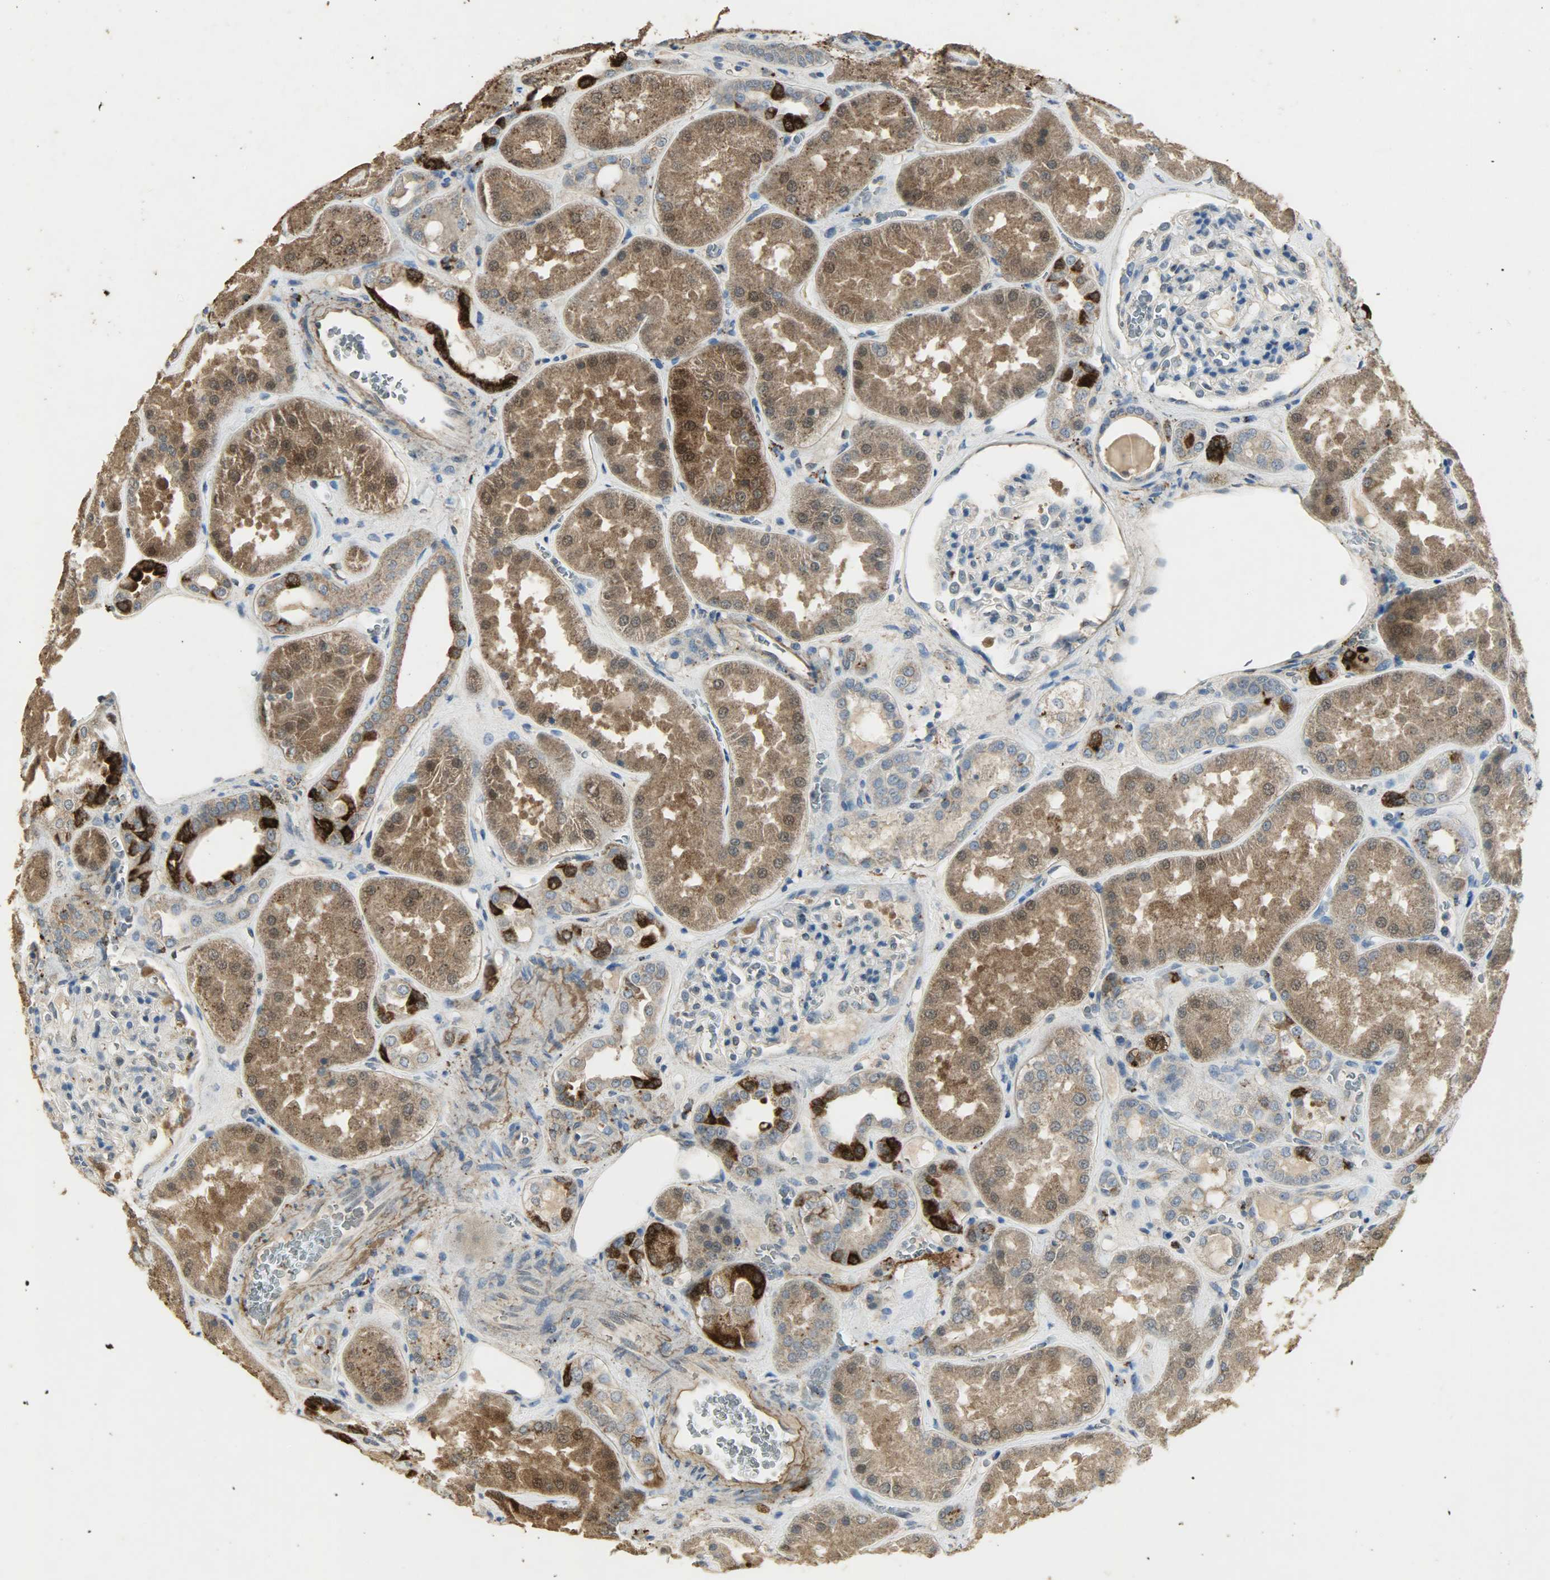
{"staining": {"intensity": "weak", "quantity": "<25%", "location": "cytoplasmic/membranous"}, "tissue": "kidney", "cell_type": "Cells in glomeruli", "image_type": "normal", "snomed": [{"axis": "morphology", "description": "Normal tissue, NOS"}, {"axis": "topography", "description": "Kidney"}], "caption": "DAB immunohistochemical staining of unremarkable kidney shows no significant expression in cells in glomeruli. (IHC, brightfield microscopy, high magnification).", "gene": "ASB9", "patient": {"sex": "female", "age": 56}}